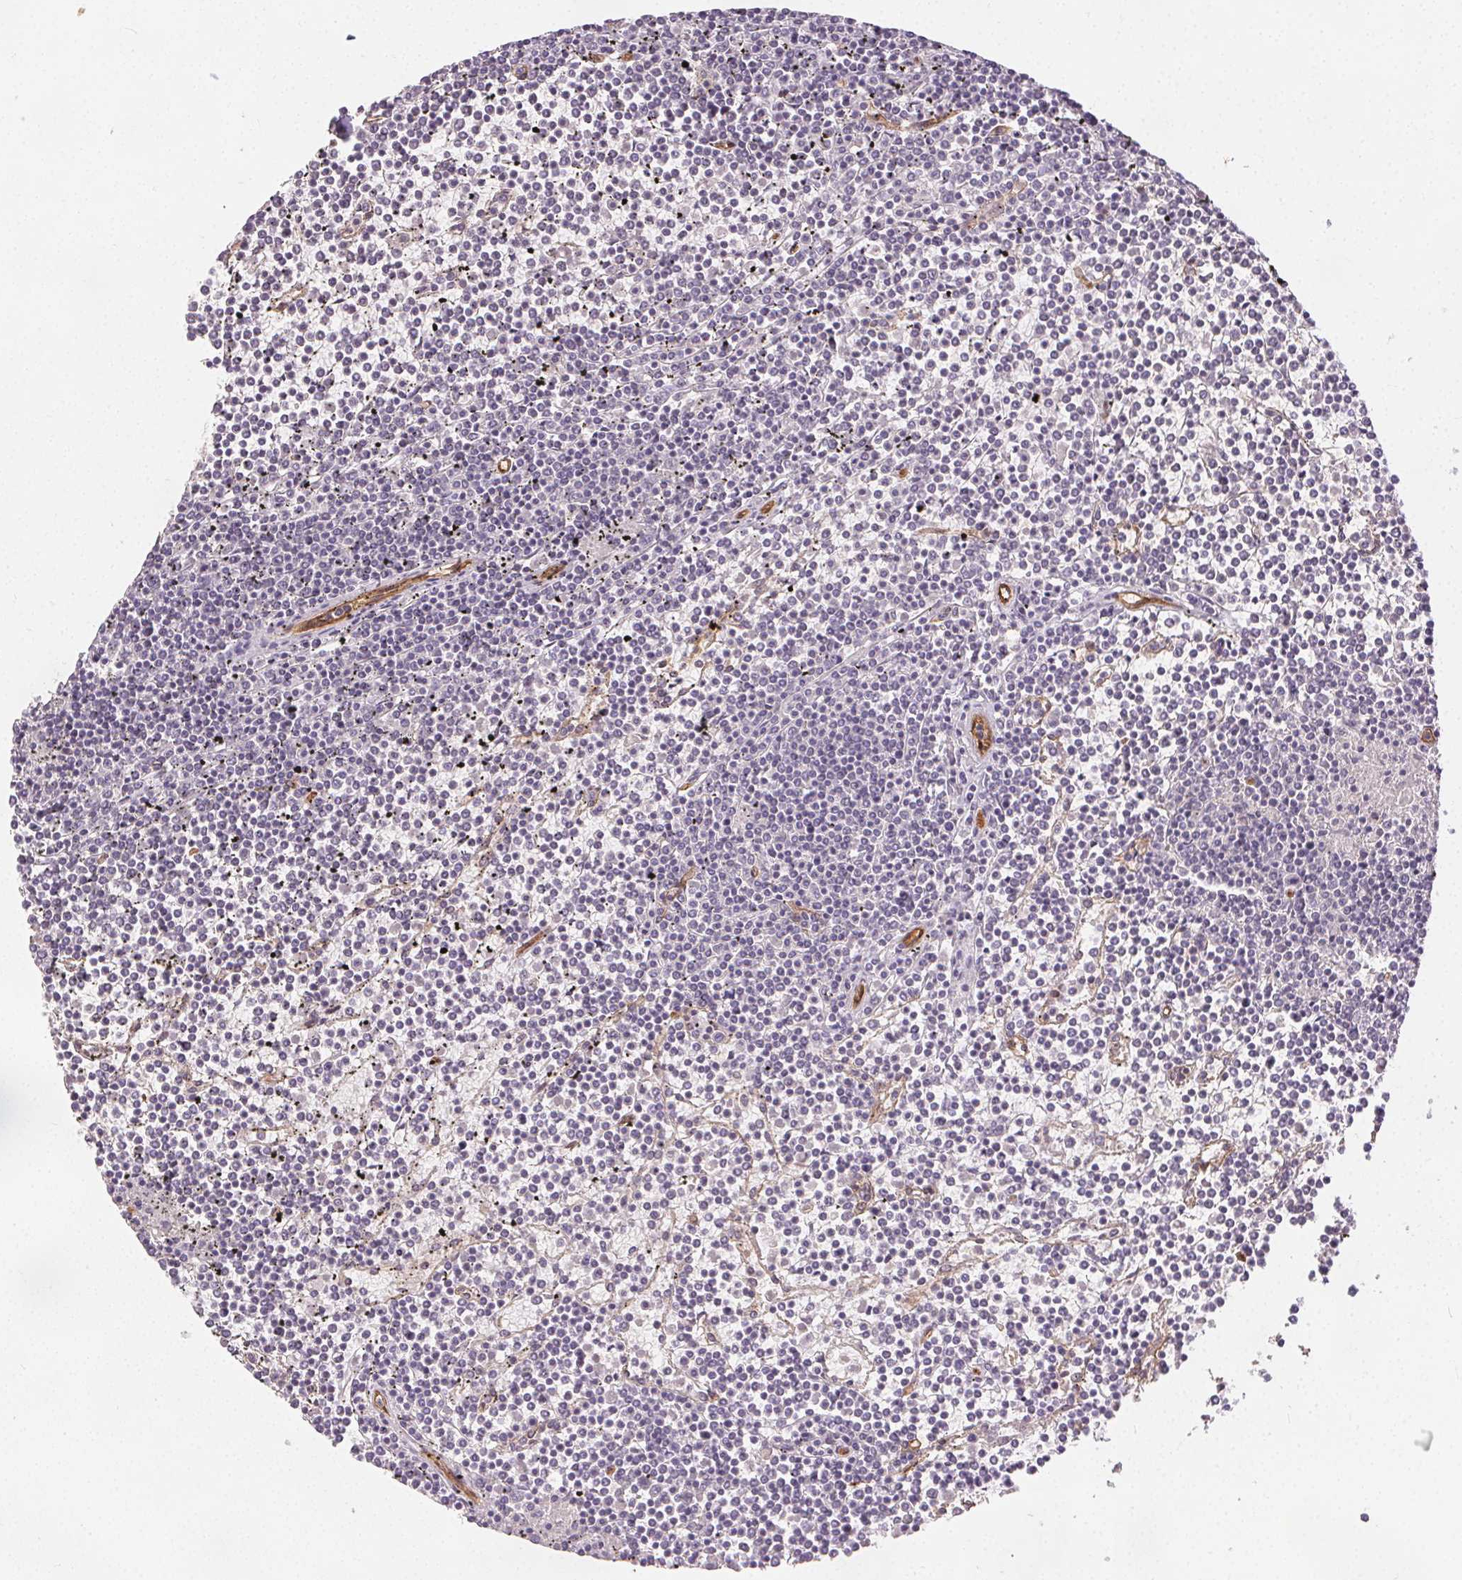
{"staining": {"intensity": "negative", "quantity": "none", "location": "none"}, "tissue": "lymphoma", "cell_type": "Tumor cells", "image_type": "cancer", "snomed": [{"axis": "morphology", "description": "Malignant lymphoma, non-Hodgkin's type, Low grade"}, {"axis": "topography", "description": "Spleen"}], "caption": "This is a micrograph of immunohistochemistry staining of low-grade malignant lymphoma, non-Hodgkin's type, which shows no positivity in tumor cells.", "gene": "PODXL", "patient": {"sex": "female", "age": 19}}